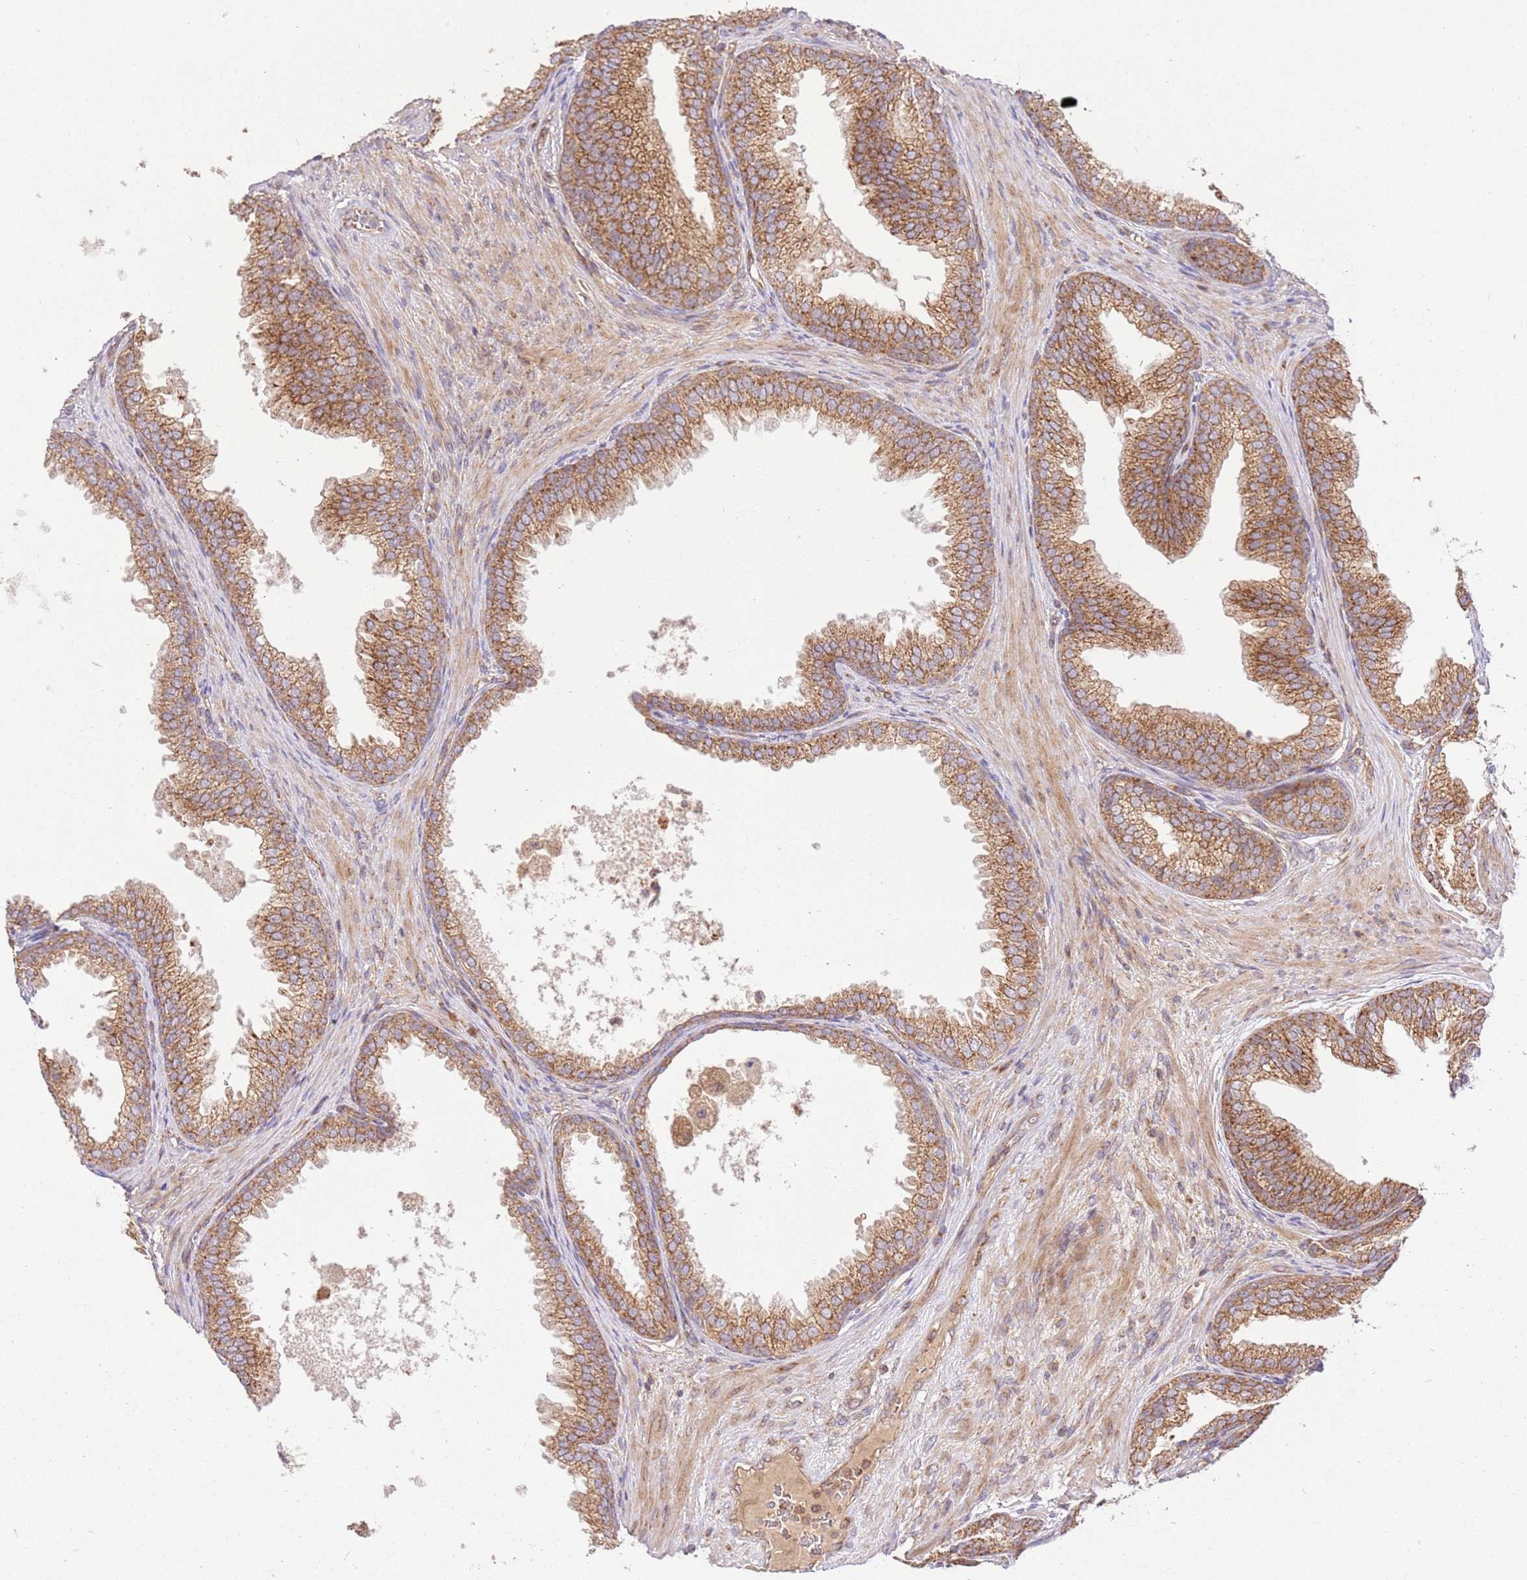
{"staining": {"intensity": "moderate", "quantity": ">75%", "location": "cytoplasmic/membranous"}, "tissue": "prostate", "cell_type": "Glandular cells", "image_type": "normal", "snomed": [{"axis": "morphology", "description": "Normal tissue, NOS"}, {"axis": "topography", "description": "Prostate"}], "caption": "Immunohistochemistry of normal prostate demonstrates medium levels of moderate cytoplasmic/membranous expression in approximately >75% of glandular cells. The protein of interest is shown in brown color, while the nuclei are stained blue.", "gene": "SPATA2L", "patient": {"sex": "male", "age": 76}}